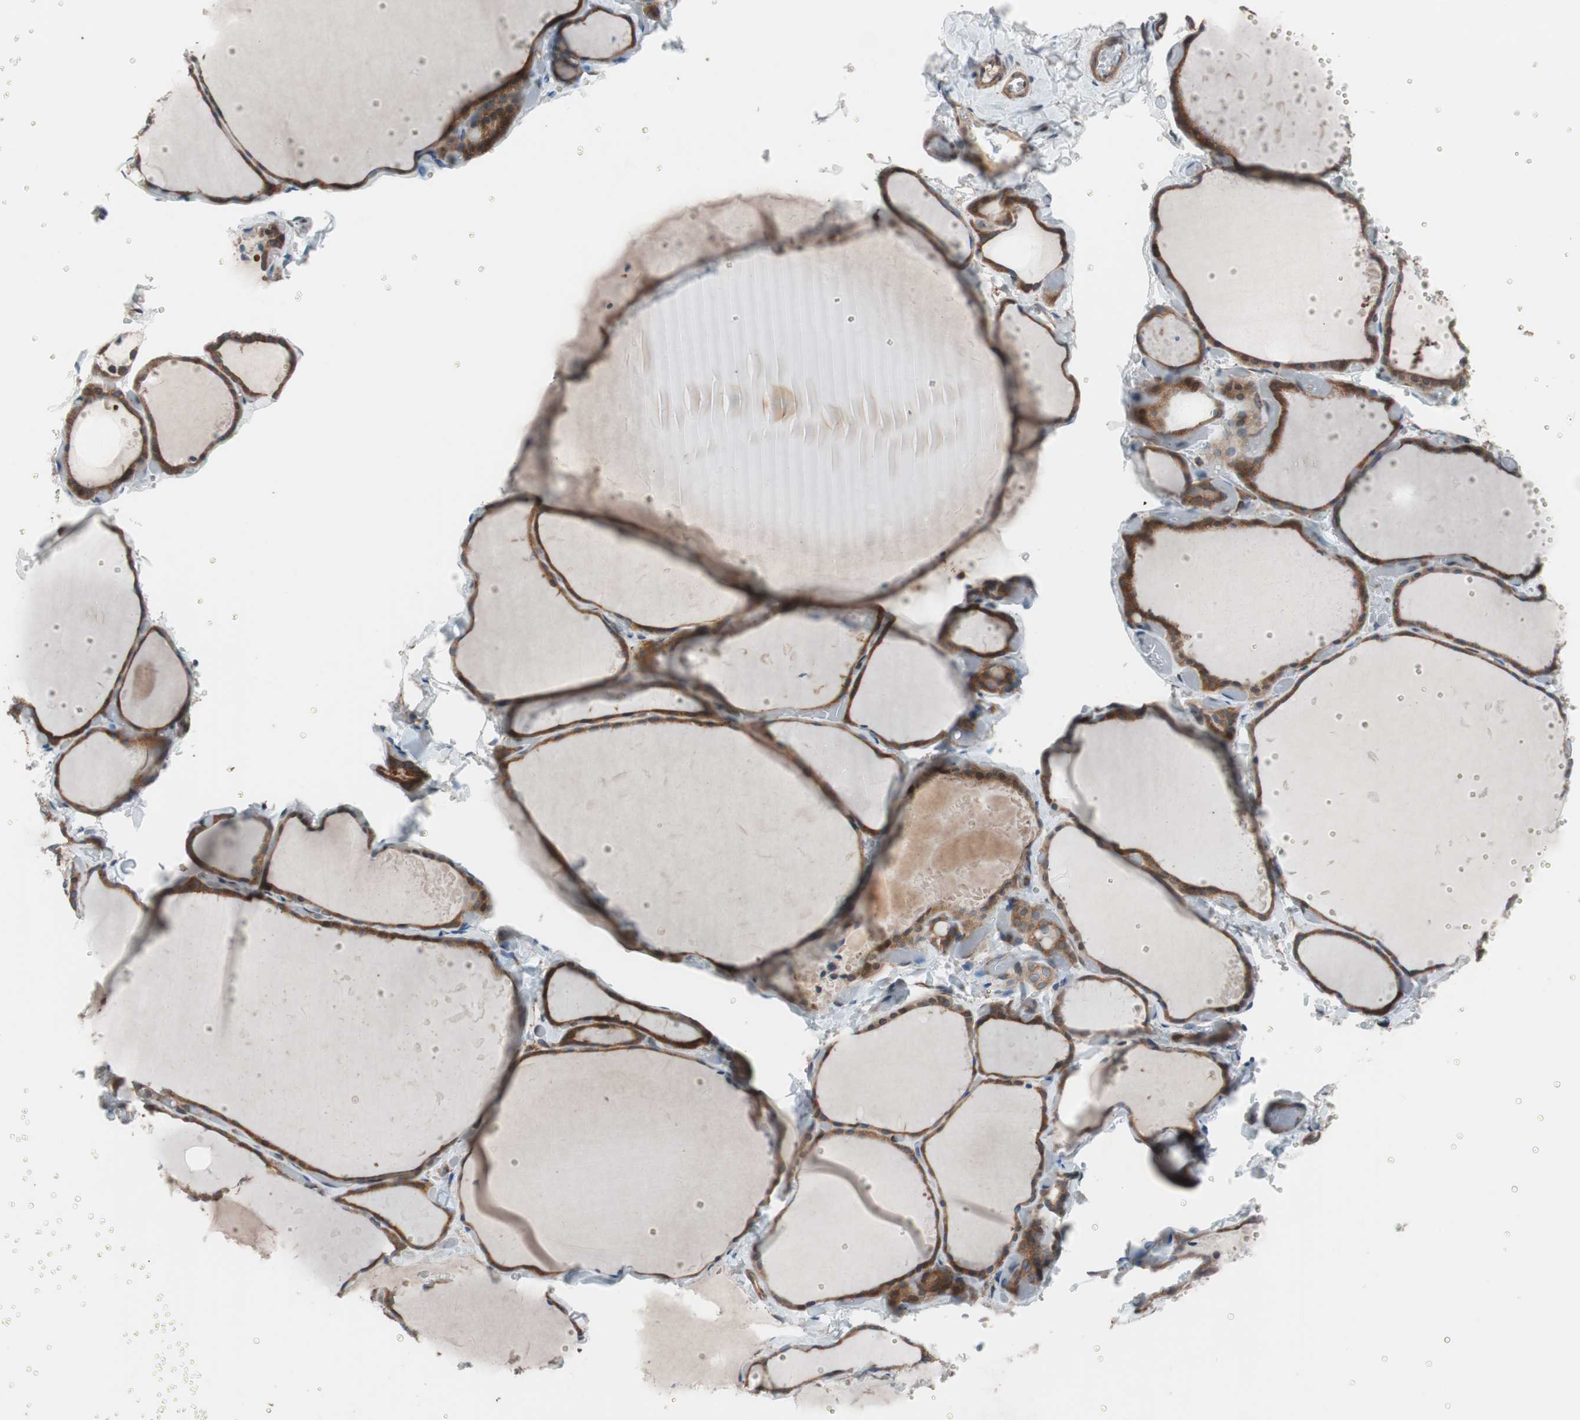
{"staining": {"intensity": "moderate", "quantity": ">75%", "location": "cytoplasmic/membranous"}, "tissue": "thyroid gland", "cell_type": "Glandular cells", "image_type": "normal", "snomed": [{"axis": "morphology", "description": "Normal tissue, NOS"}, {"axis": "topography", "description": "Thyroid gland"}], "caption": "The micrograph reveals a brown stain indicating the presence of a protein in the cytoplasmic/membranous of glandular cells in thyroid gland. The staining is performed using DAB brown chromogen to label protein expression. The nuclei are counter-stained blue using hematoxylin.", "gene": "SEC31A", "patient": {"sex": "female", "age": 22}}